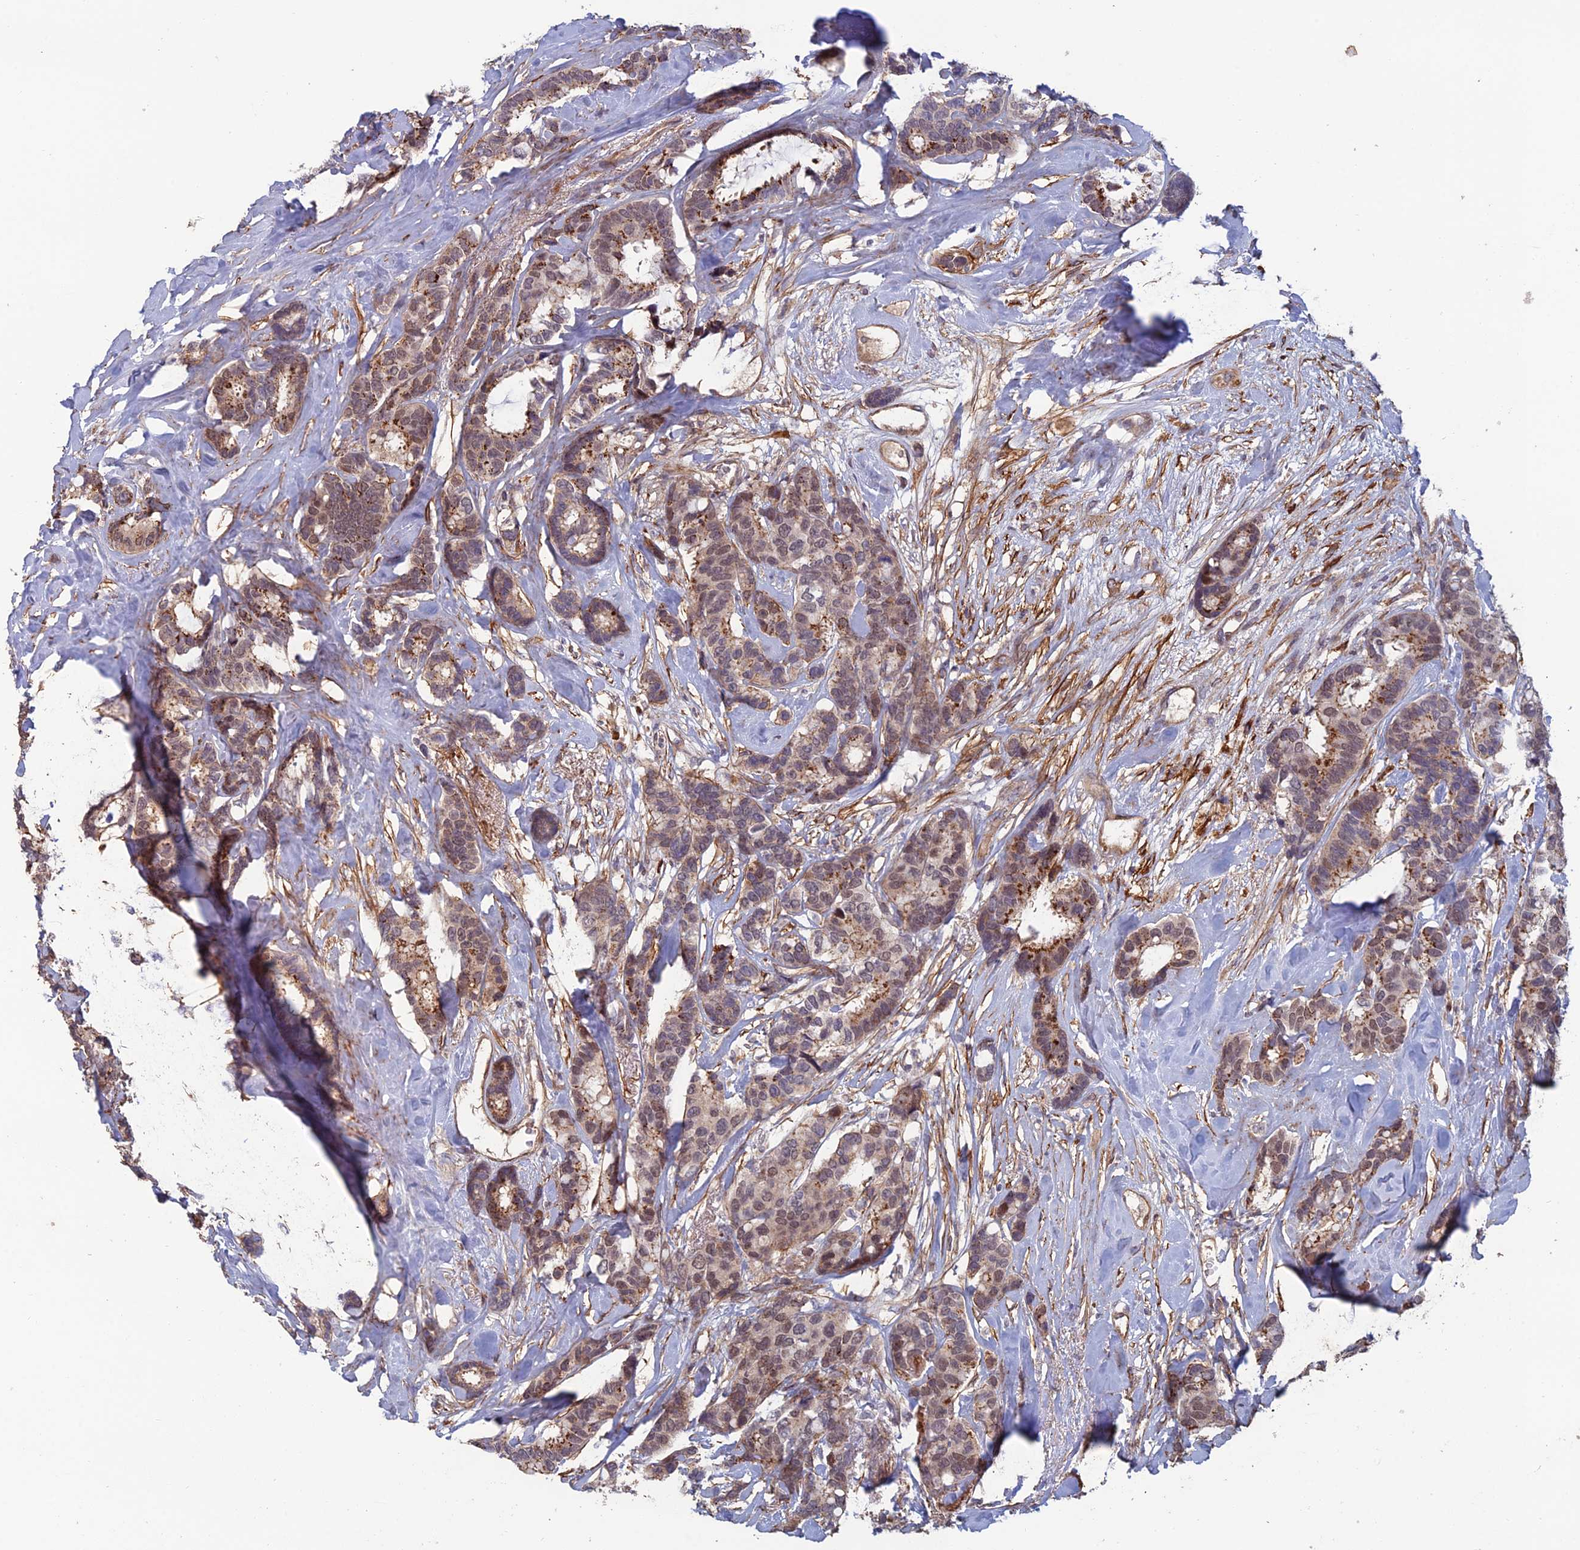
{"staining": {"intensity": "moderate", "quantity": "25%-75%", "location": "cytoplasmic/membranous,nuclear"}, "tissue": "breast cancer", "cell_type": "Tumor cells", "image_type": "cancer", "snomed": [{"axis": "morphology", "description": "Duct carcinoma"}, {"axis": "topography", "description": "Breast"}], "caption": "Moderate cytoplasmic/membranous and nuclear positivity is appreciated in approximately 25%-75% of tumor cells in breast cancer.", "gene": "CCDC183", "patient": {"sex": "female", "age": 87}}